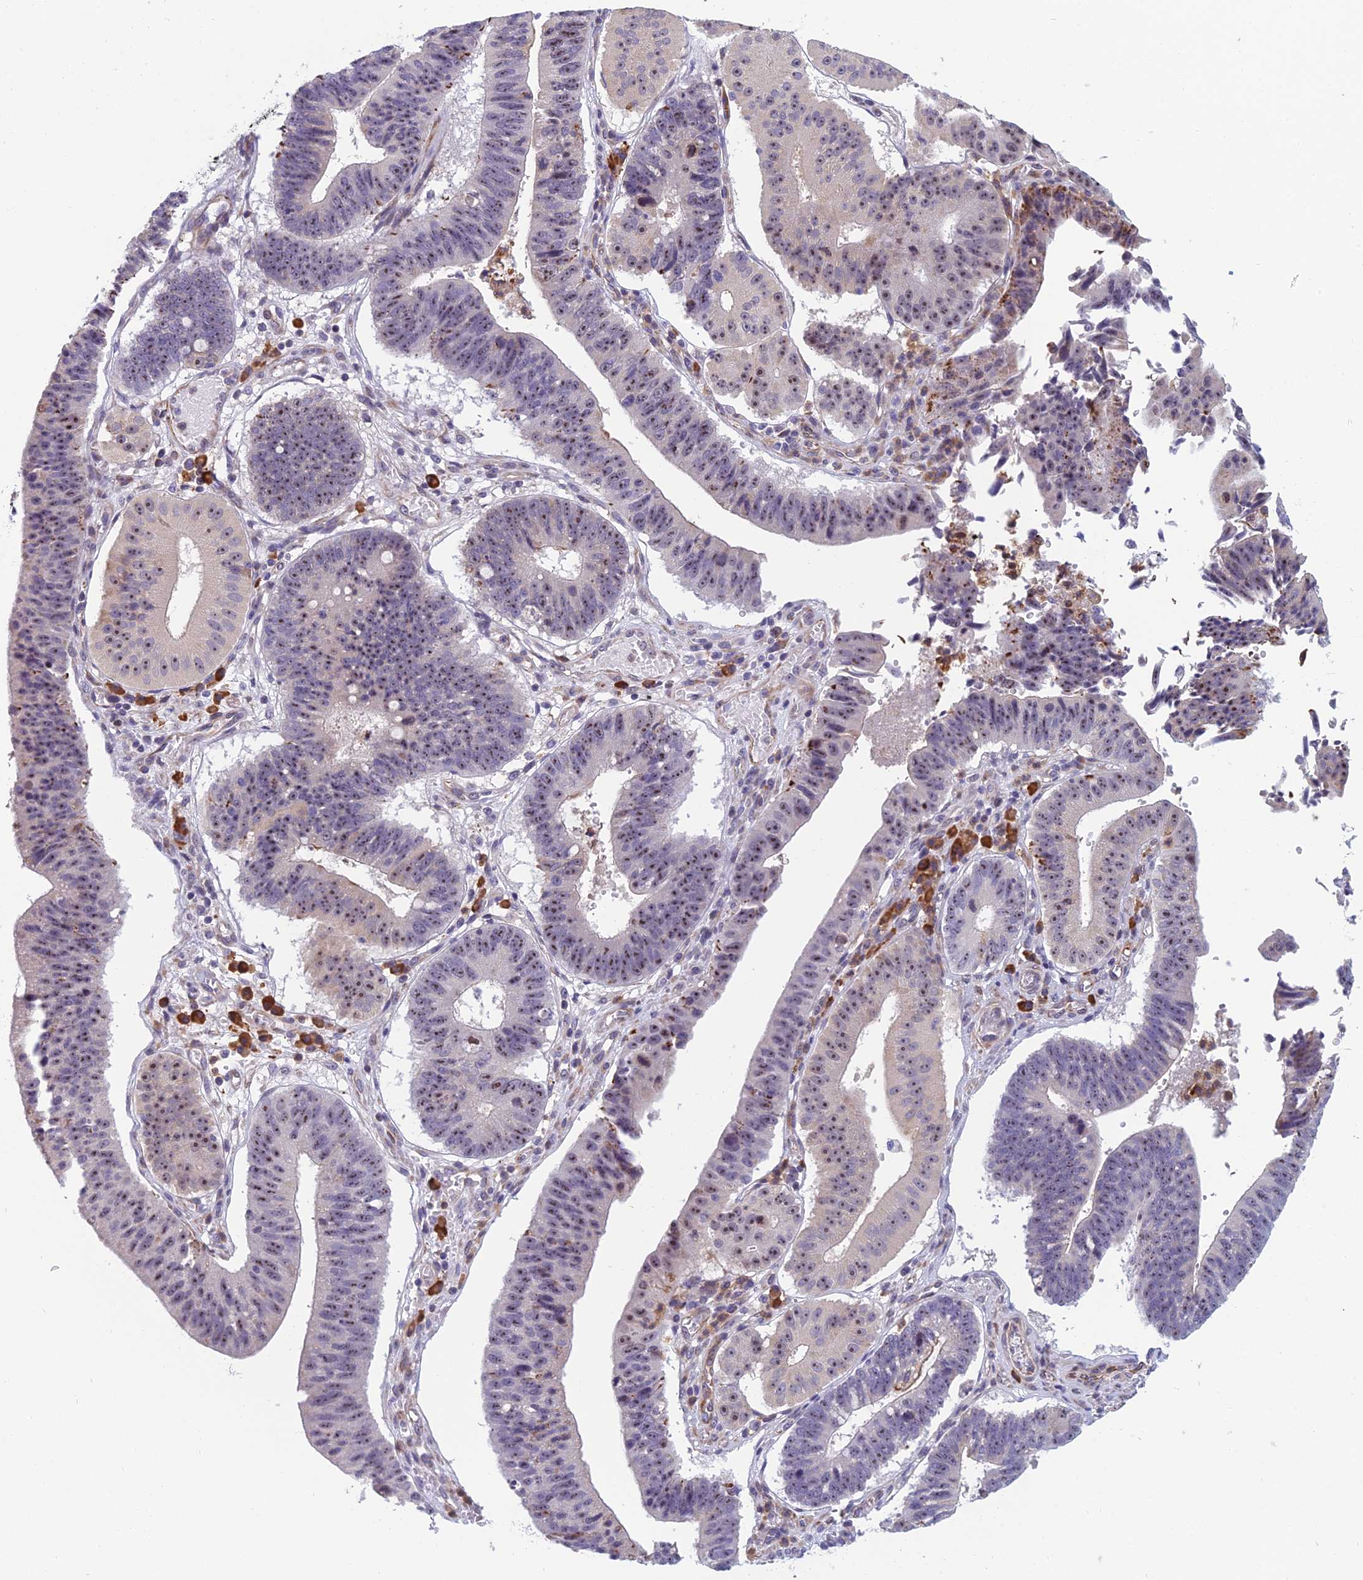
{"staining": {"intensity": "moderate", "quantity": ">75%", "location": "nuclear"}, "tissue": "stomach cancer", "cell_type": "Tumor cells", "image_type": "cancer", "snomed": [{"axis": "morphology", "description": "Adenocarcinoma, NOS"}, {"axis": "topography", "description": "Stomach"}], "caption": "Protein expression analysis of adenocarcinoma (stomach) shows moderate nuclear positivity in about >75% of tumor cells. (Stains: DAB in brown, nuclei in blue, Microscopy: brightfield microscopy at high magnification).", "gene": "NOC2L", "patient": {"sex": "male", "age": 59}}